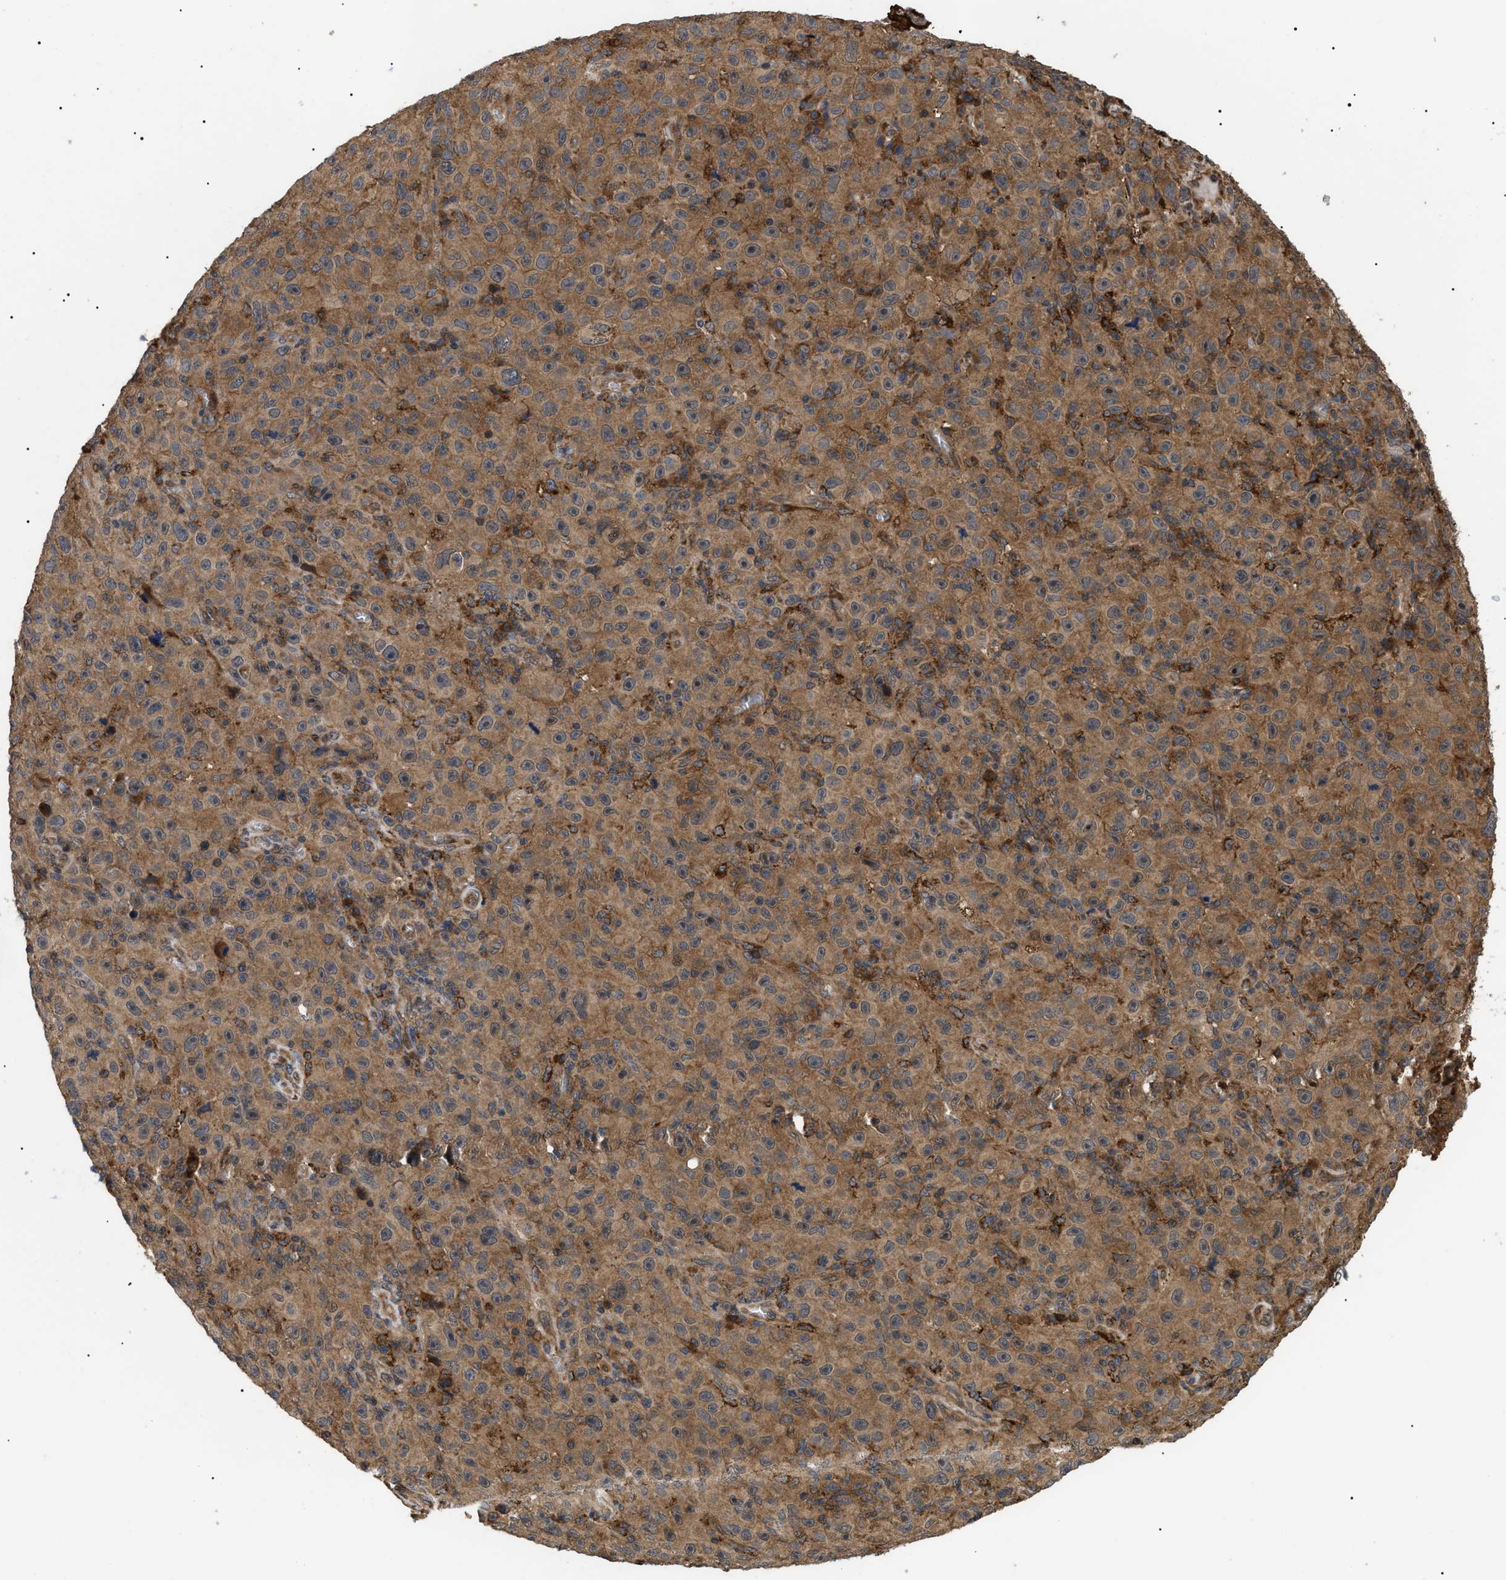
{"staining": {"intensity": "moderate", "quantity": ">75%", "location": "cytoplasmic/membranous"}, "tissue": "melanoma", "cell_type": "Tumor cells", "image_type": "cancer", "snomed": [{"axis": "morphology", "description": "Malignant melanoma, NOS"}, {"axis": "topography", "description": "Skin"}], "caption": "Human malignant melanoma stained with a brown dye shows moderate cytoplasmic/membranous positive positivity in about >75% of tumor cells.", "gene": "ASTL", "patient": {"sex": "female", "age": 82}}